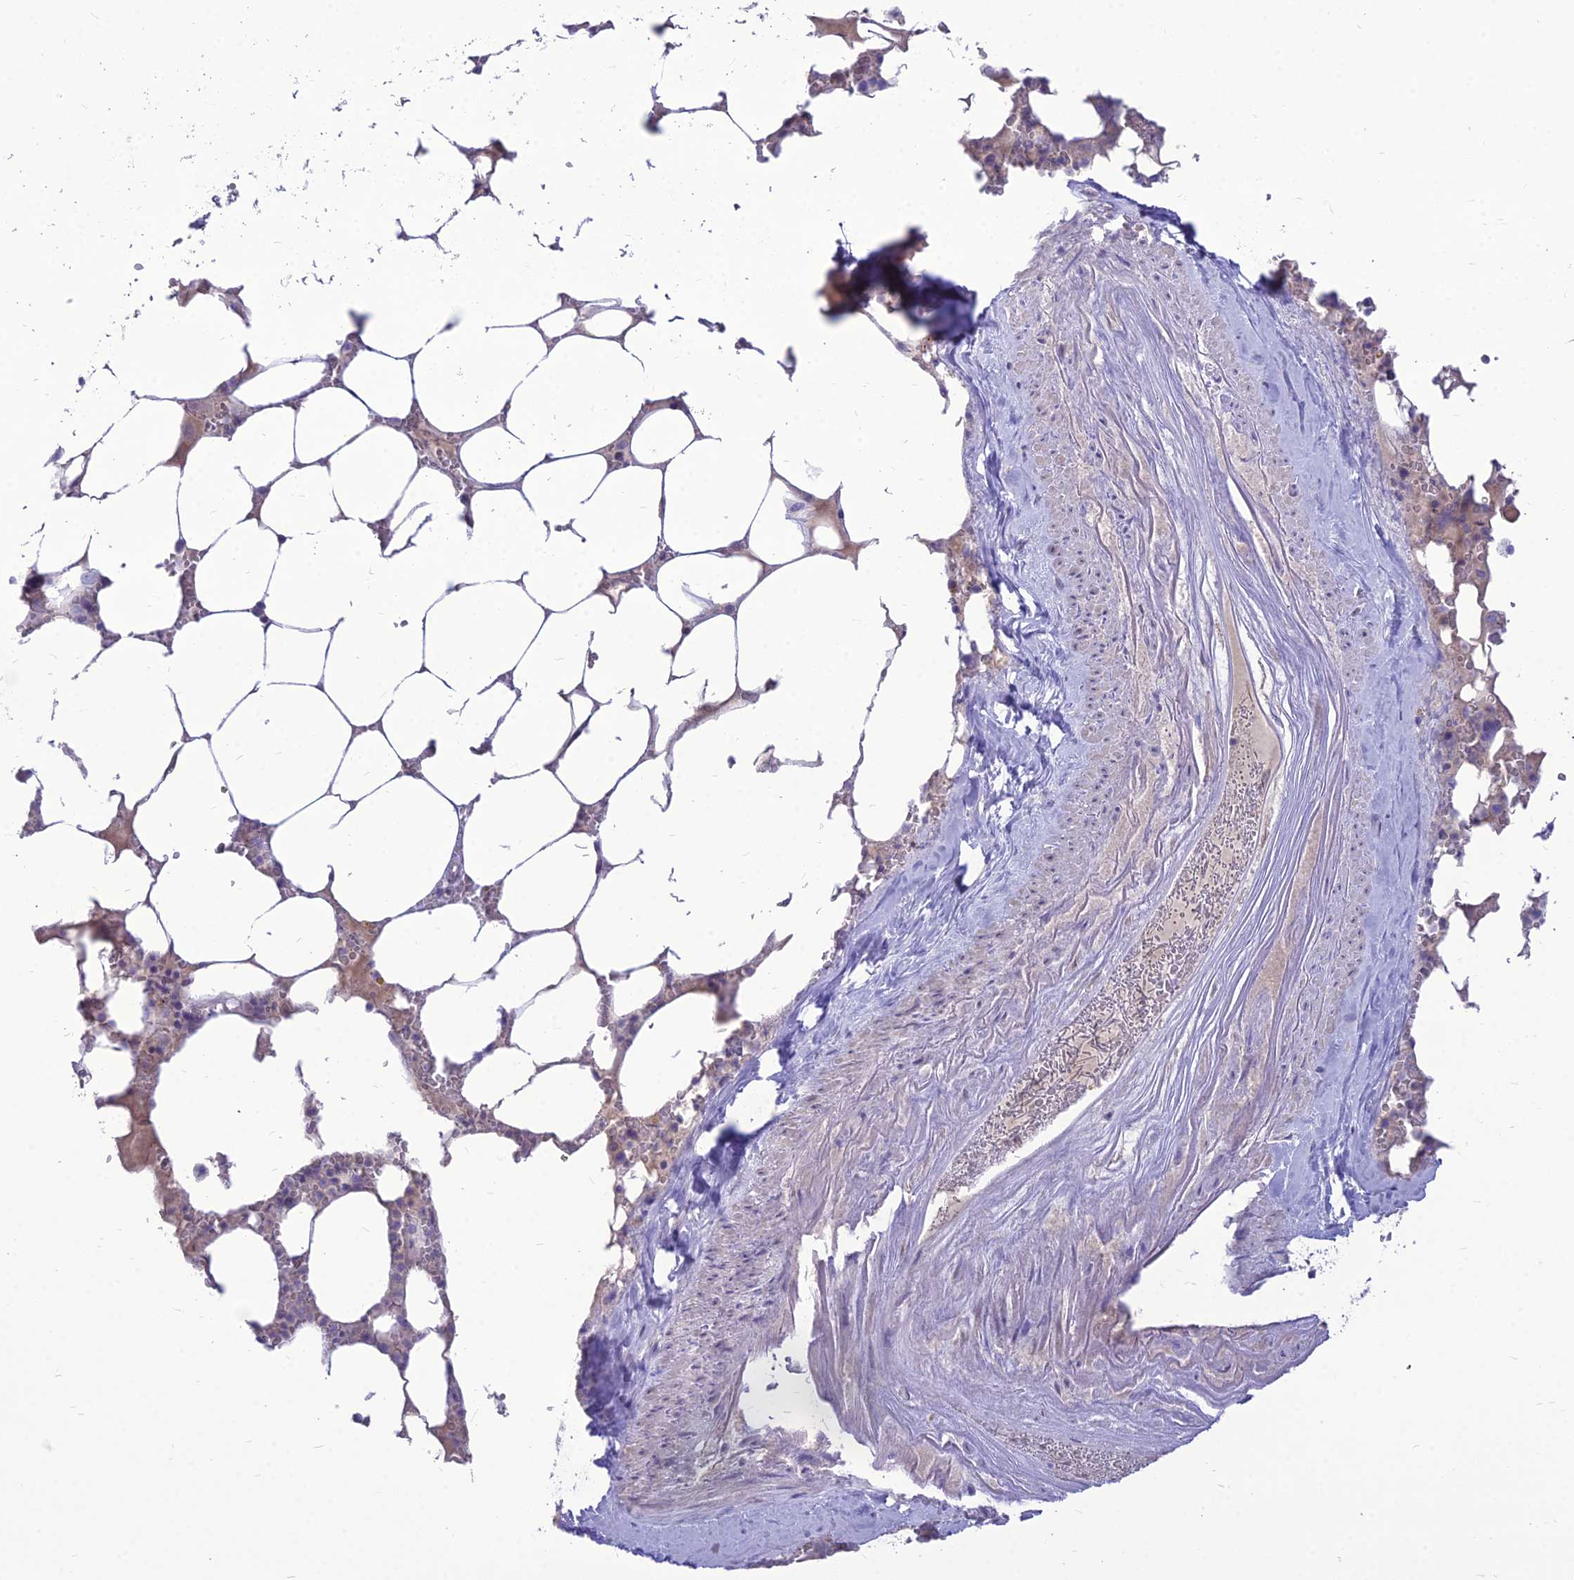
{"staining": {"intensity": "negative", "quantity": "none", "location": "none"}, "tissue": "bone marrow", "cell_type": "Hematopoietic cells", "image_type": "normal", "snomed": [{"axis": "morphology", "description": "Normal tissue, NOS"}, {"axis": "topography", "description": "Bone marrow"}], "caption": "This is a micrograph of immunohistochemistry staining of normal bone marrow, which shows no positivity in hematopoietic cells.", "gene": "NOVA2", "patient": {"sex": "male", "age": 64}}